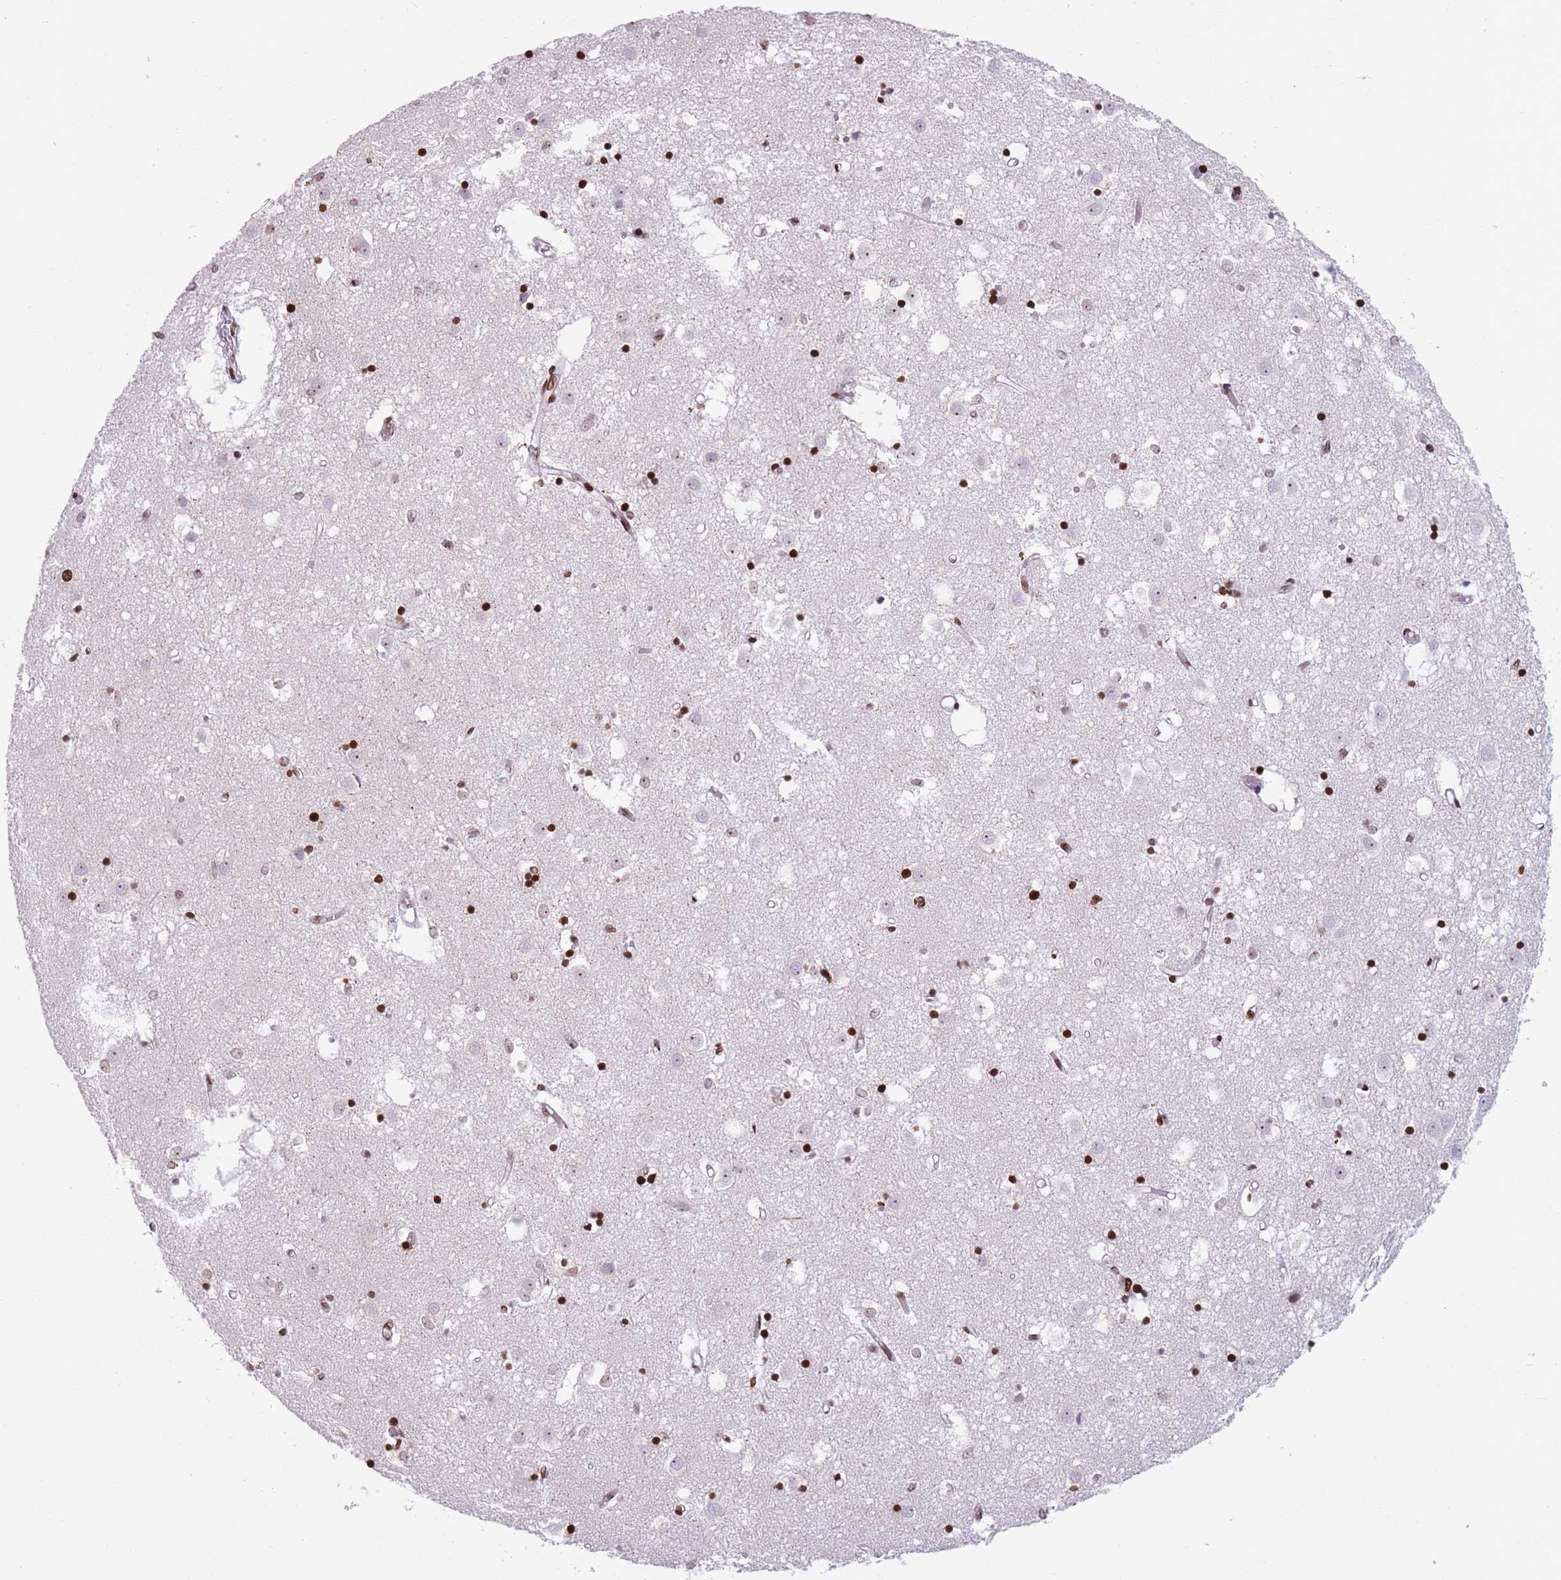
{"staining": {"intensity": "strong", "quantity": ">75%", "location": "nuclear"}, "tissue": "caudate", "cell_type": "Glial cells", "image_type": "normal", "snomed": [{"axis": "morphology", "description": "Normal tissue, NOS"}, {"axis": "topography", "description": "Lateral ventricle wall"}], "caption": "Immunohistochemistry (IHC) histopathology image of unremarkable caudate: caudate stained using immunohistochemistry (IHC) displays high levels of strong protein expression localized specifically in the nuclear of glial cells, appearing as a nuclear brown color.", "gene": "AK9", "patient": {"sex": "male", "age": 70}}